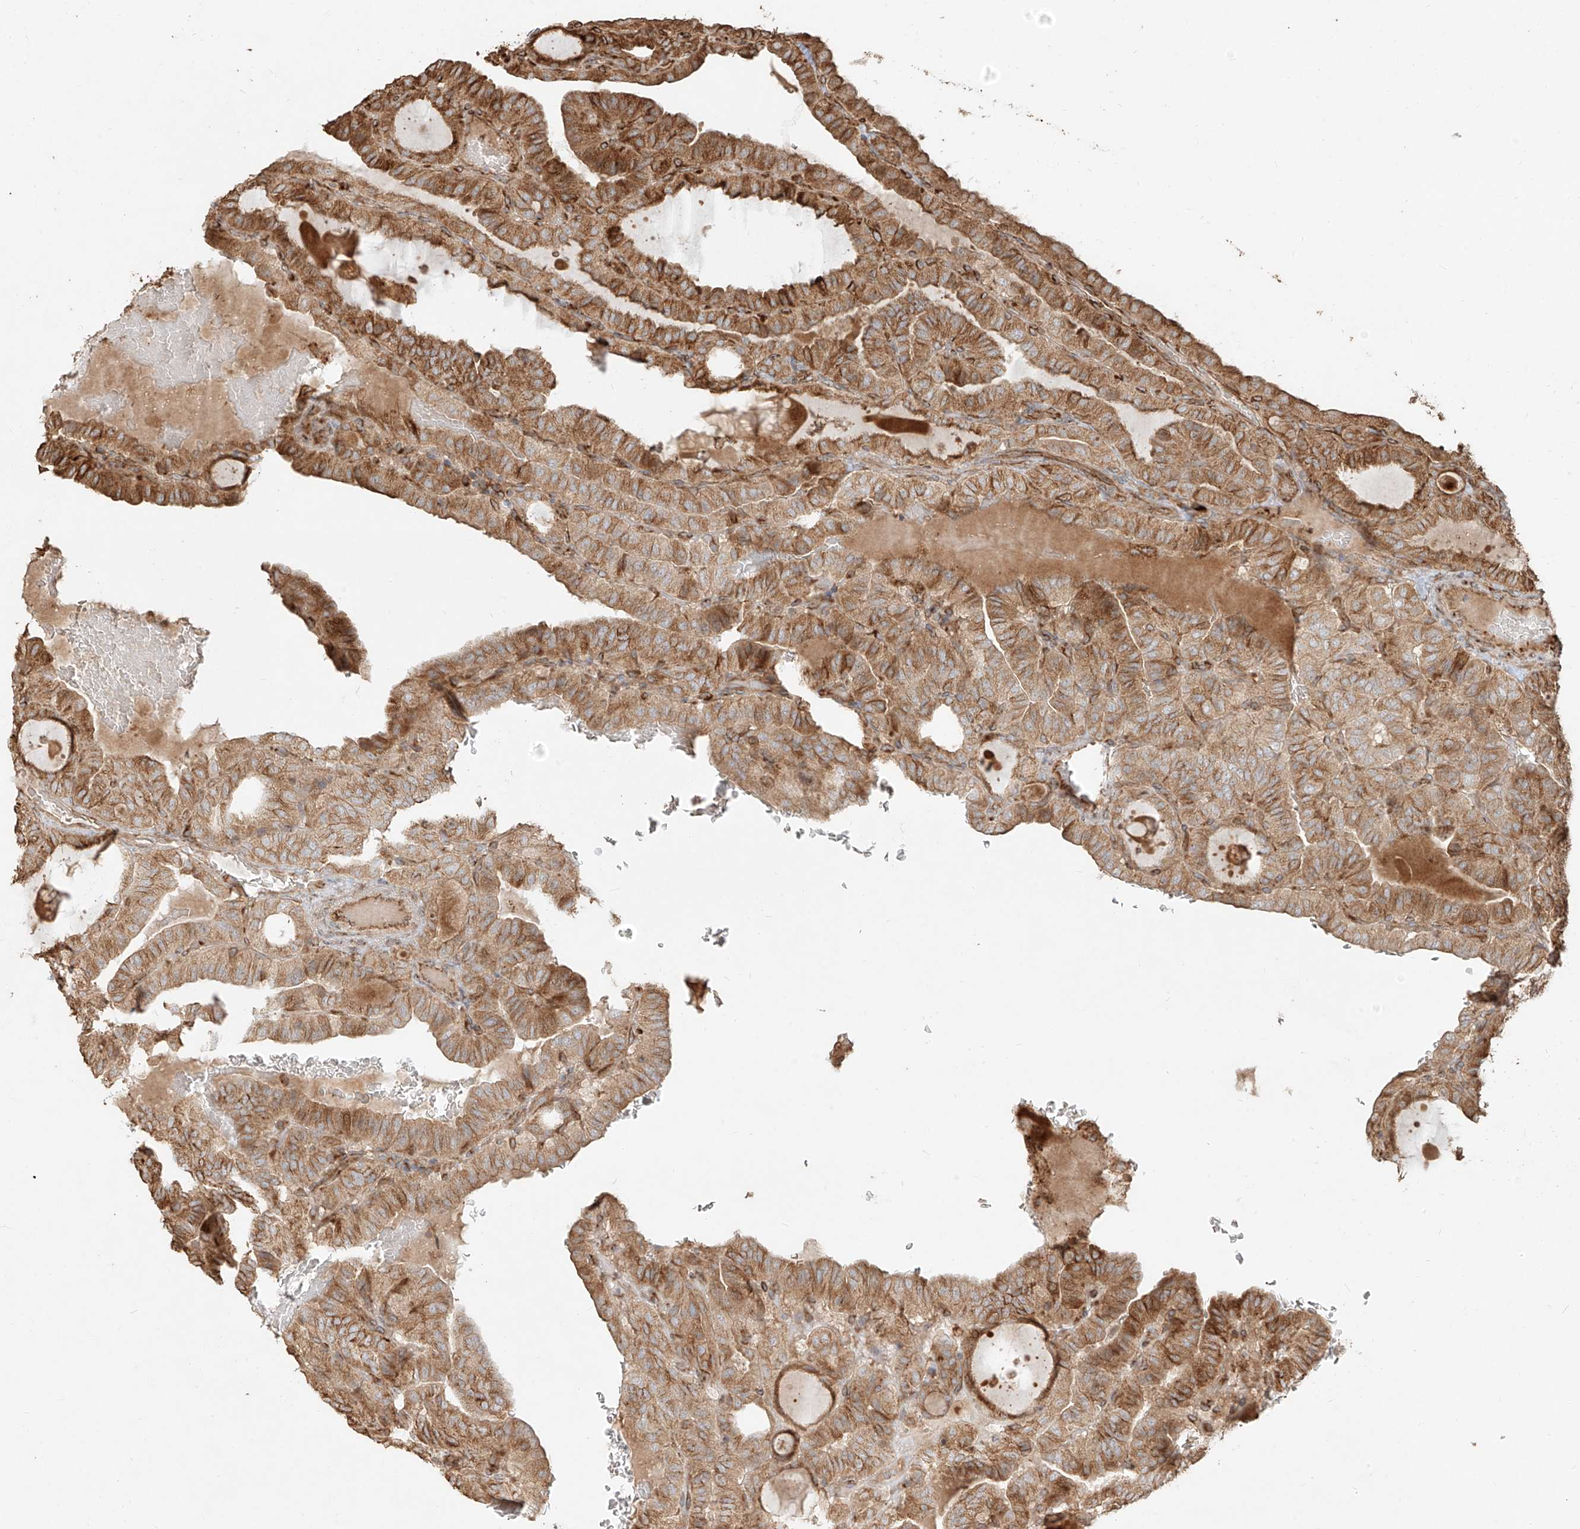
{"staining": {"intensity": "moderate", "quantity": ">75%", "location": "cytoplasmic/membranous"}, "tissue": "thyroid cancer", "cell_type": "Tumor cells", "image_type": "cancer", "snomed": [{"axis": "morphology", "description": "Papillary adenocarcinoma, NOS"}, {"axis": "topography", "description": "Thyroid gland"}], "caption": "Protein staining exhibits moderate cytoplasmic/membranous expression in about >75% of tumor cells in papillary adenocarcinoma (thyroid).", "gene": "EFNB1", "patient": {"sex": "male", "age": 77}}